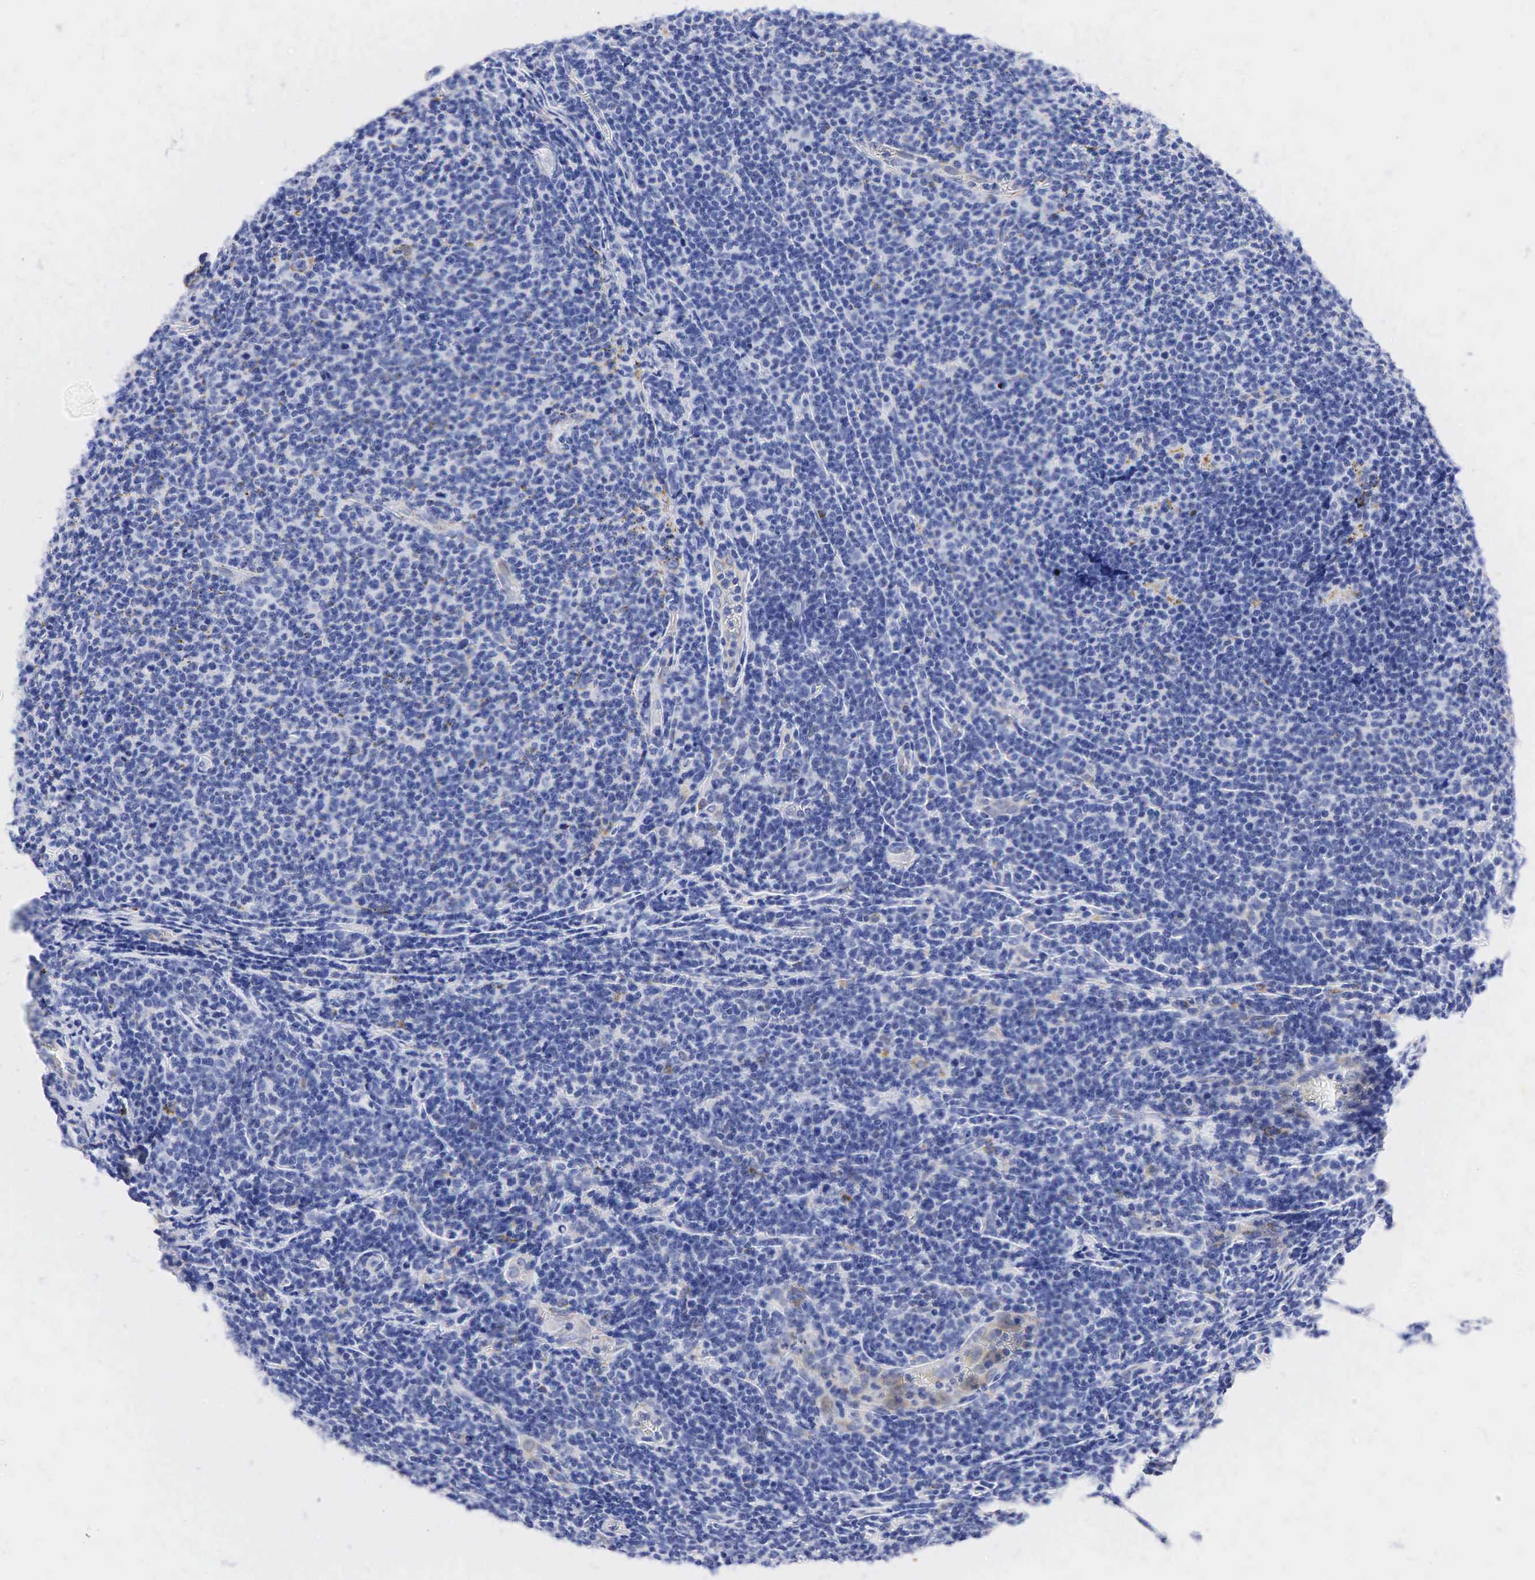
{"staining": {"intensity": "negative", "quantity": "none", "location": "none"}, "tissue": "lymphoma", "cell_type": "Tumor cells", "image_type": "cancer", "snomed": [{"axis": "morphology", "description": "Malignant lymphoma, non-Hodgkin's type, Low grade"}, {"axis": "topography", "description": "Lymph node"}], "caption": "Immunohistochemical staining of human lymphoma shows no significant positivity in tumor cells.", "gene": "SYP", "patient": {"sex": "male", "age": 74}}